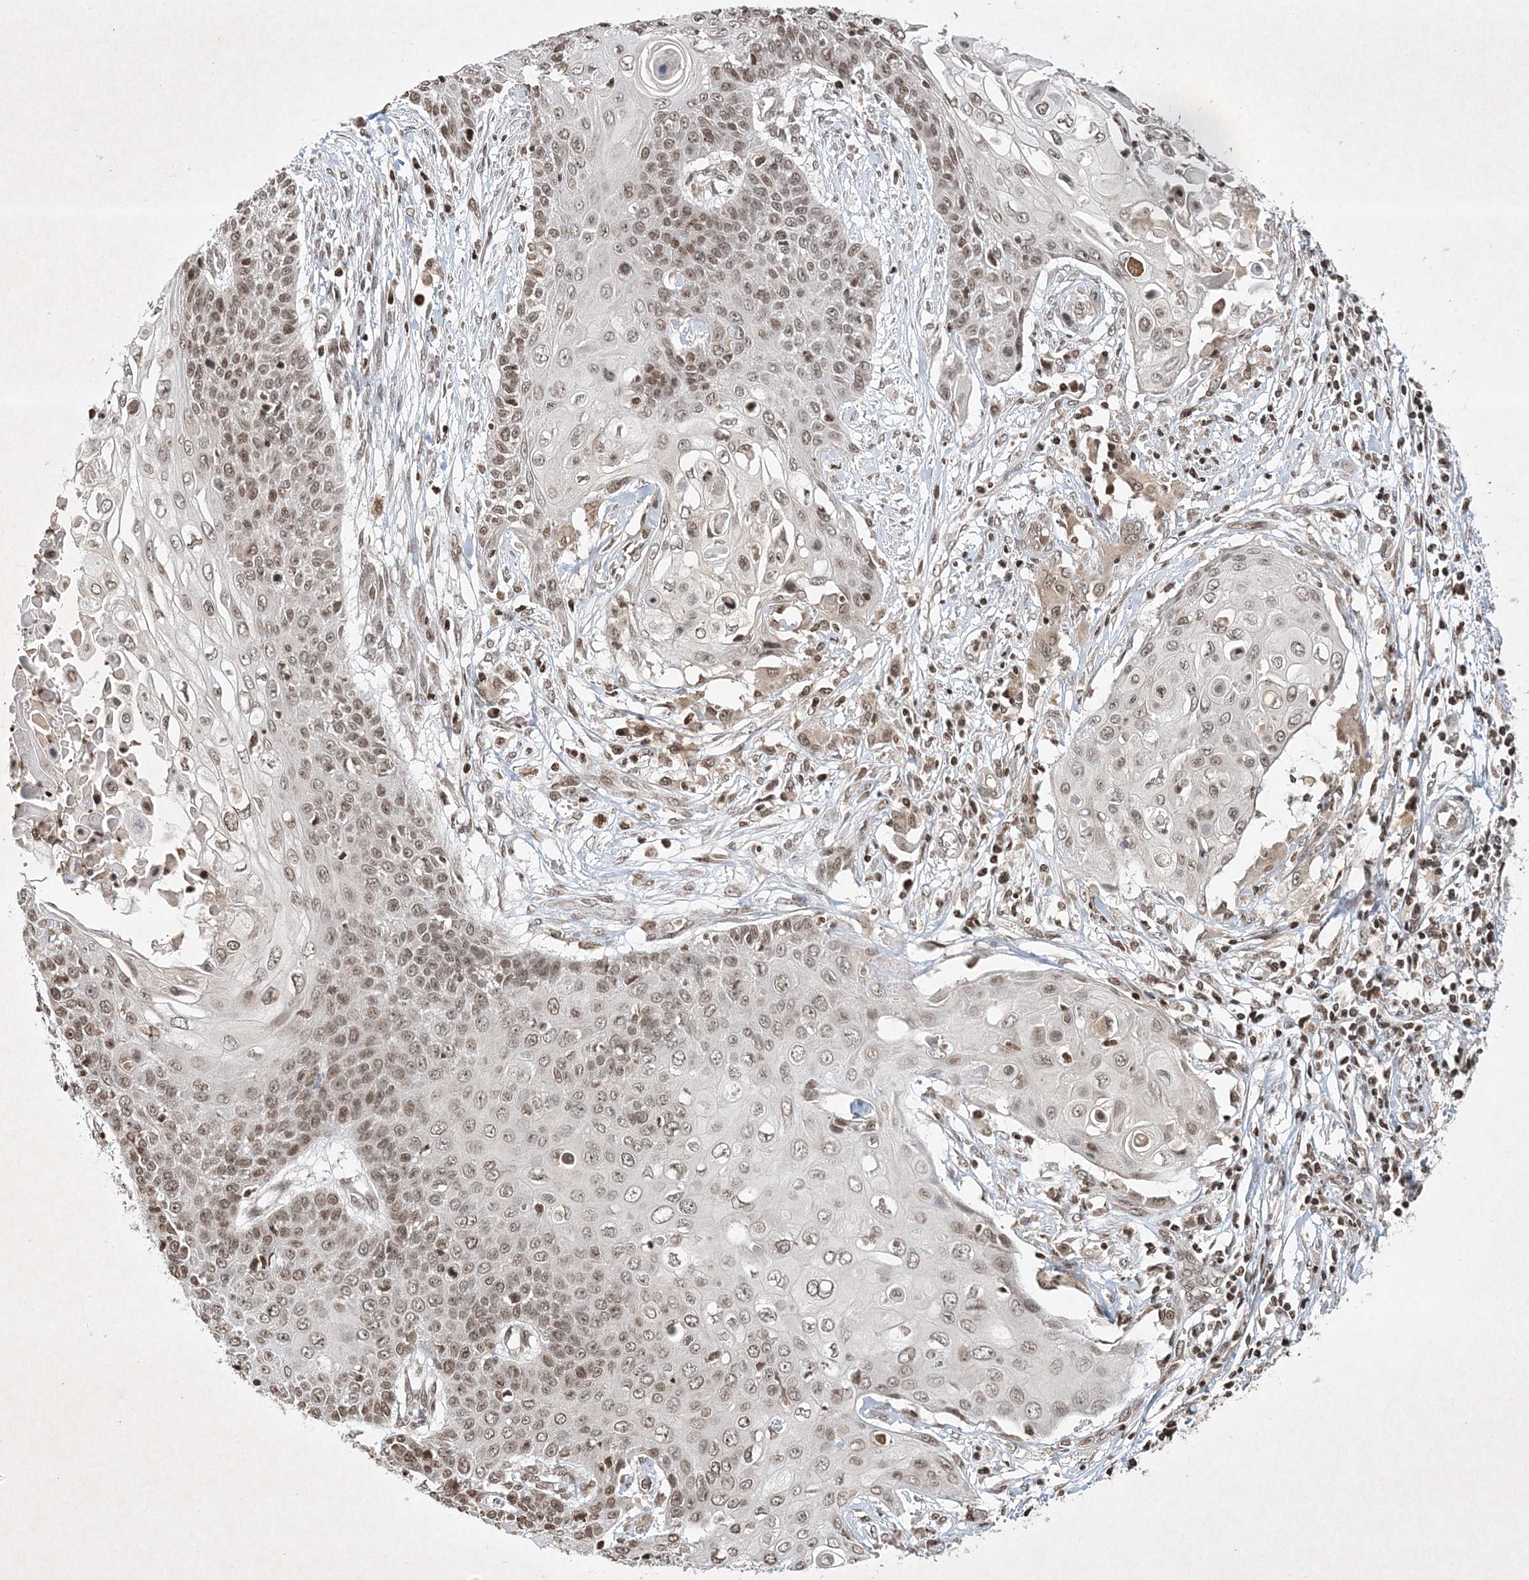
{"staining": {"intensity": "weak", "quantity": ">75%", "location": "nuclear"}, "tissue": "cervical cancer", "cell_type": "Tumor cells", "image_type": "cancer", "snomed": [{"axis": "morphology", "description": "Squamous cell carcinoma, NOS"}, {"axis": "topography", "description": "Cervix"}], "caption": "A brown stain highlights weak nuclear expression of a protein in cervical cancer tumor cells. The protein of interest is shown in brown color, while the nuclei are stained blue.", "gene": "NEDD9", "patient": {"sex": "female", "age": 39}}